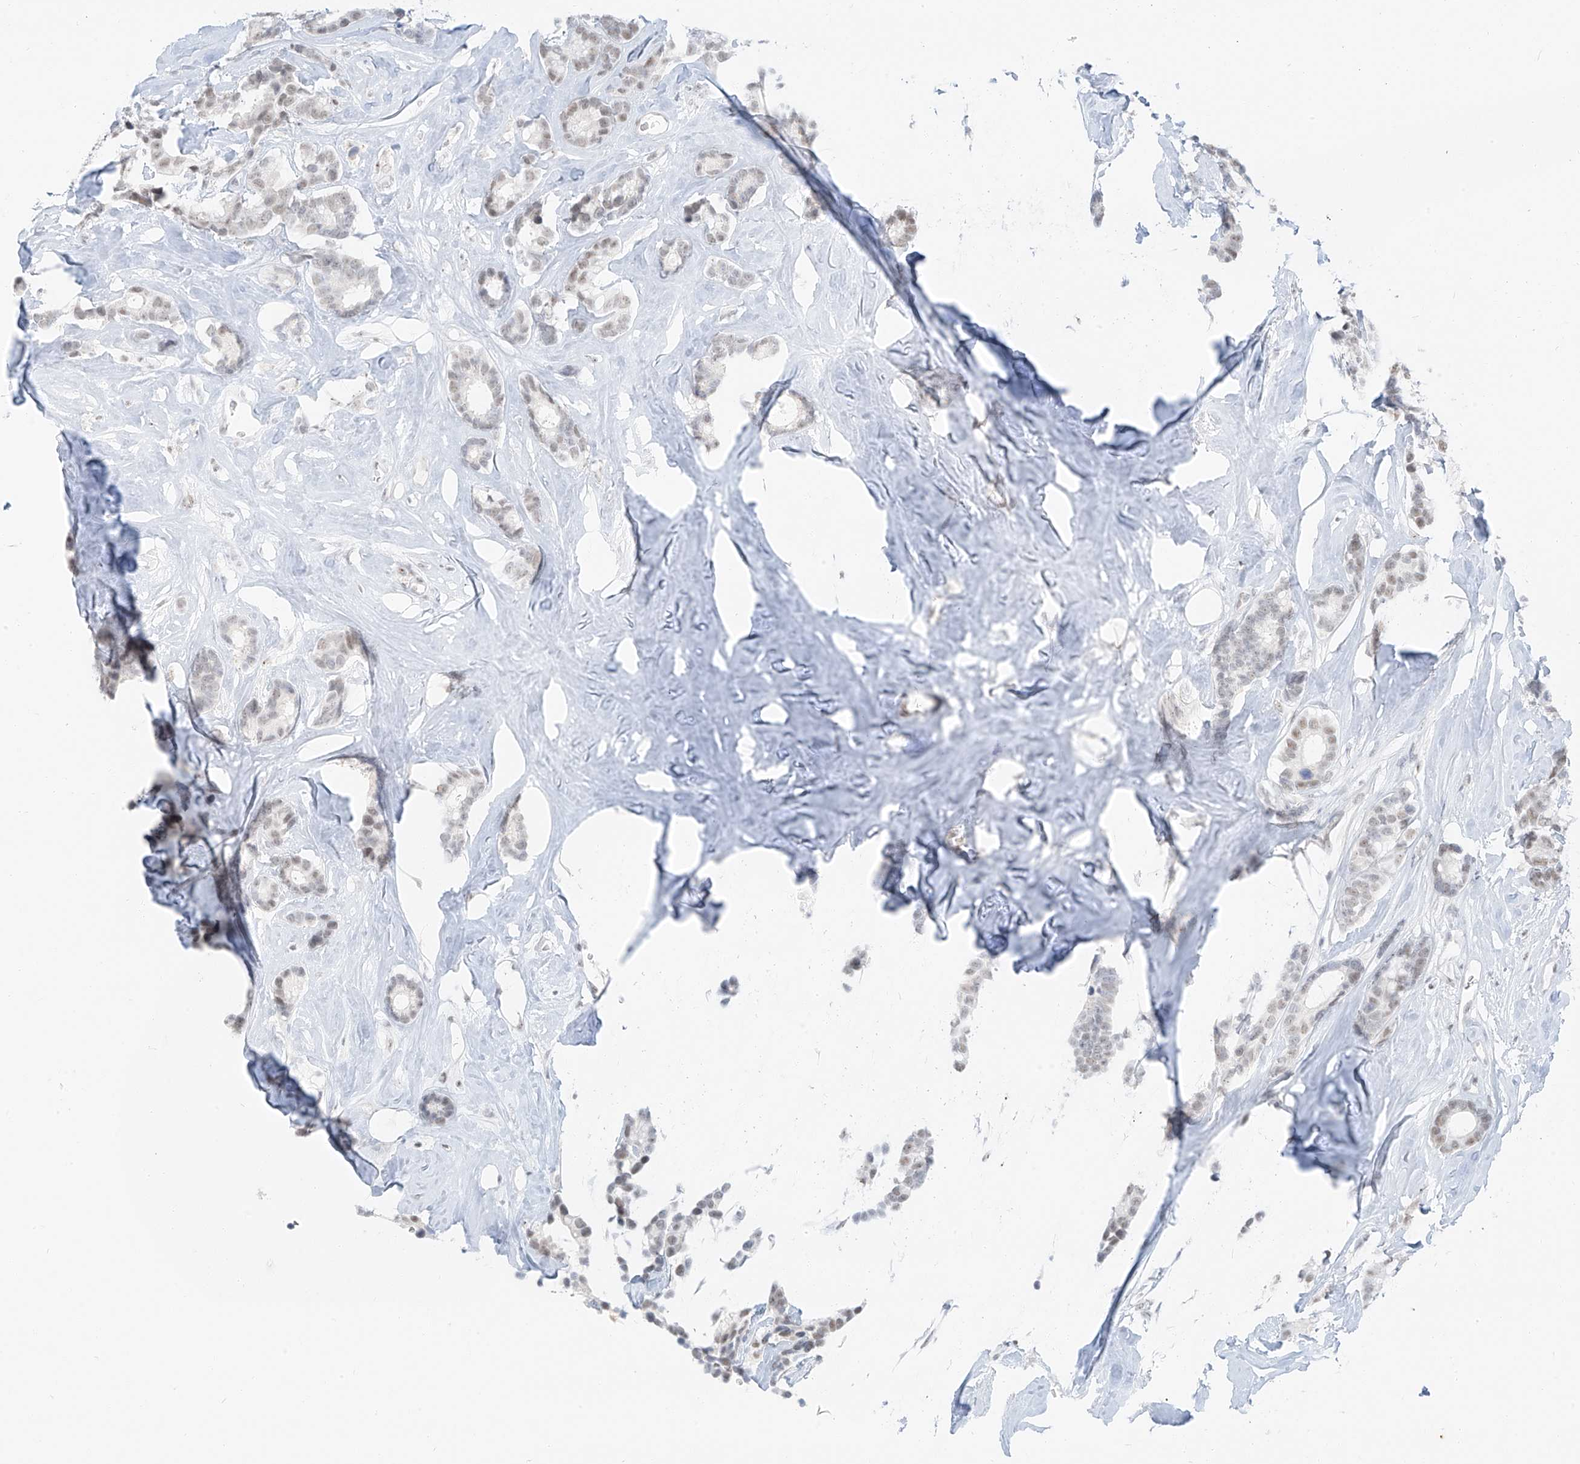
{"staining": {"intensity": "weak", "quantity": "<25%", "location": "nuclear"}, "tissue": "breast cancer", "cell_type": "Tumor cells", "image_type": "cancer", "snomed": [{"axis": "morphology", "description": "Duct carcinoma"}, {"axis": "topography", "description": "Breast"}], "caption": "Invasive ductal carcinoma (breast) was stained to show a protein in brown. There is no significant staining in tumor cells.", "gene": "PGC", "patient": {"sex": "female", "age": 40}}